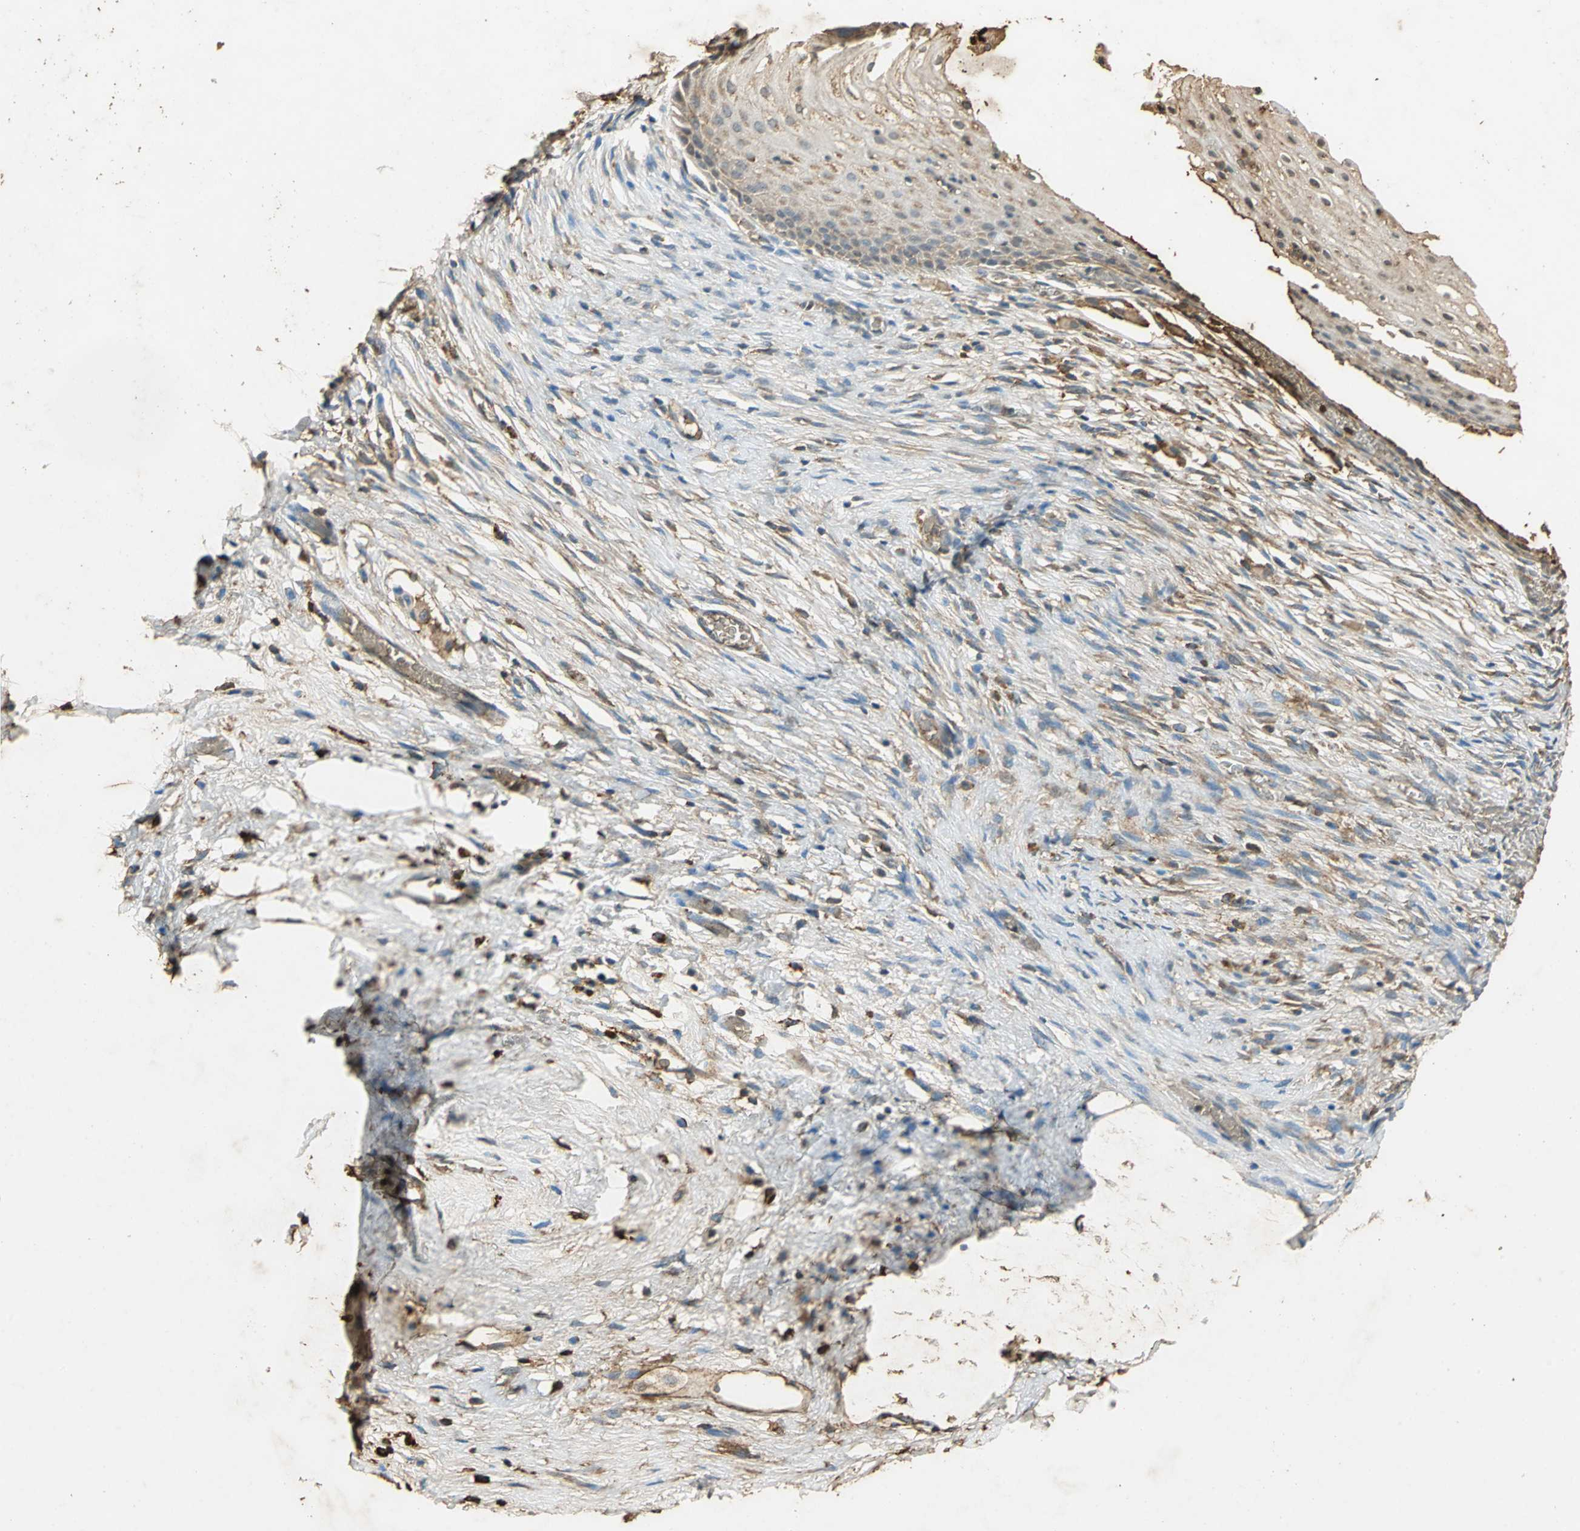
{"staining": {"intensity": "weak", "quantity": ">75%", "location": "cytoplasmic/membranous"}, "tissue": "cervical cancer", "cell_type": "Tumor cells", "image_type": "cancer", "snomed": [{"axis": "morphology", "description": "Normal tissue, NOS"}, {"axis": "morphology", "description": "Squamous cell carcinoma, NOS"}, {"axis": "topography", "description": "Cervix"}], "caption": "A photomicrograph of cervical cancer stained for a protein shows weak cytoplasmic/membranous brown staining in tumor cells.", "gene": "GAPDH", "patient": {"sex": "female", "age": 67}}